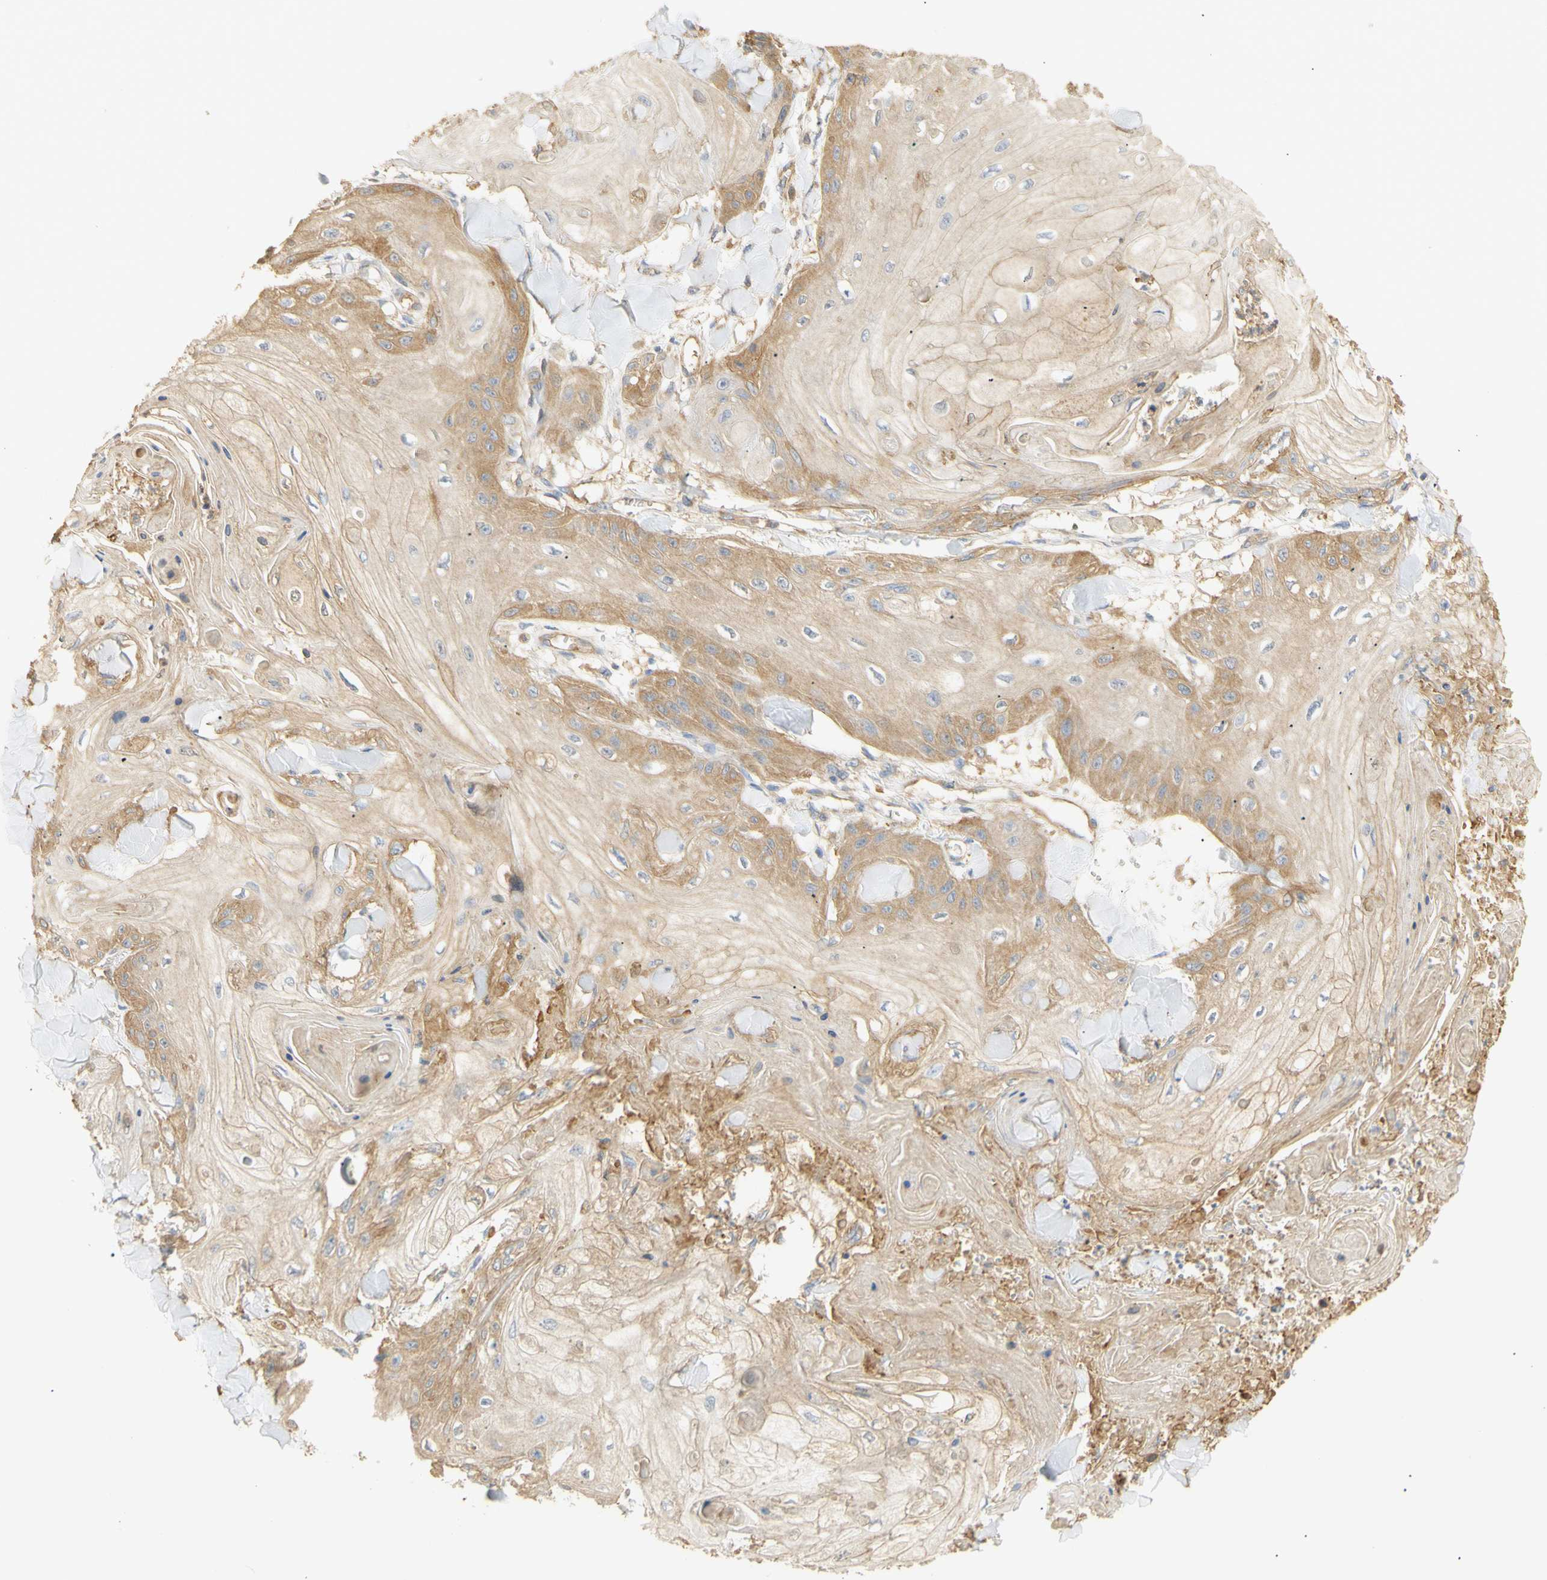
{"staining": {"intensity": "moderate", "quantity": "25%-75%", "location": "cytoplasmic/membranous"}, "tissue": "skin cancer", "cell_type": "Tumor cells", "image_type": "cancer", "snomed": [{"axis": "morphology", "description": "Squamous cell carcinoma, NOS"}, {"axis": "topography", "description": "Skin"}], "caption": "This photomicrograph exhibits IHC staining of squamous cell carcinoma (skin), with medium moderate cytoplasmic/membranous staining in approximately 25%-75% of tumor cells.", "gene": "KCNE4", "patient": {"sex": "male", "age": 74}}